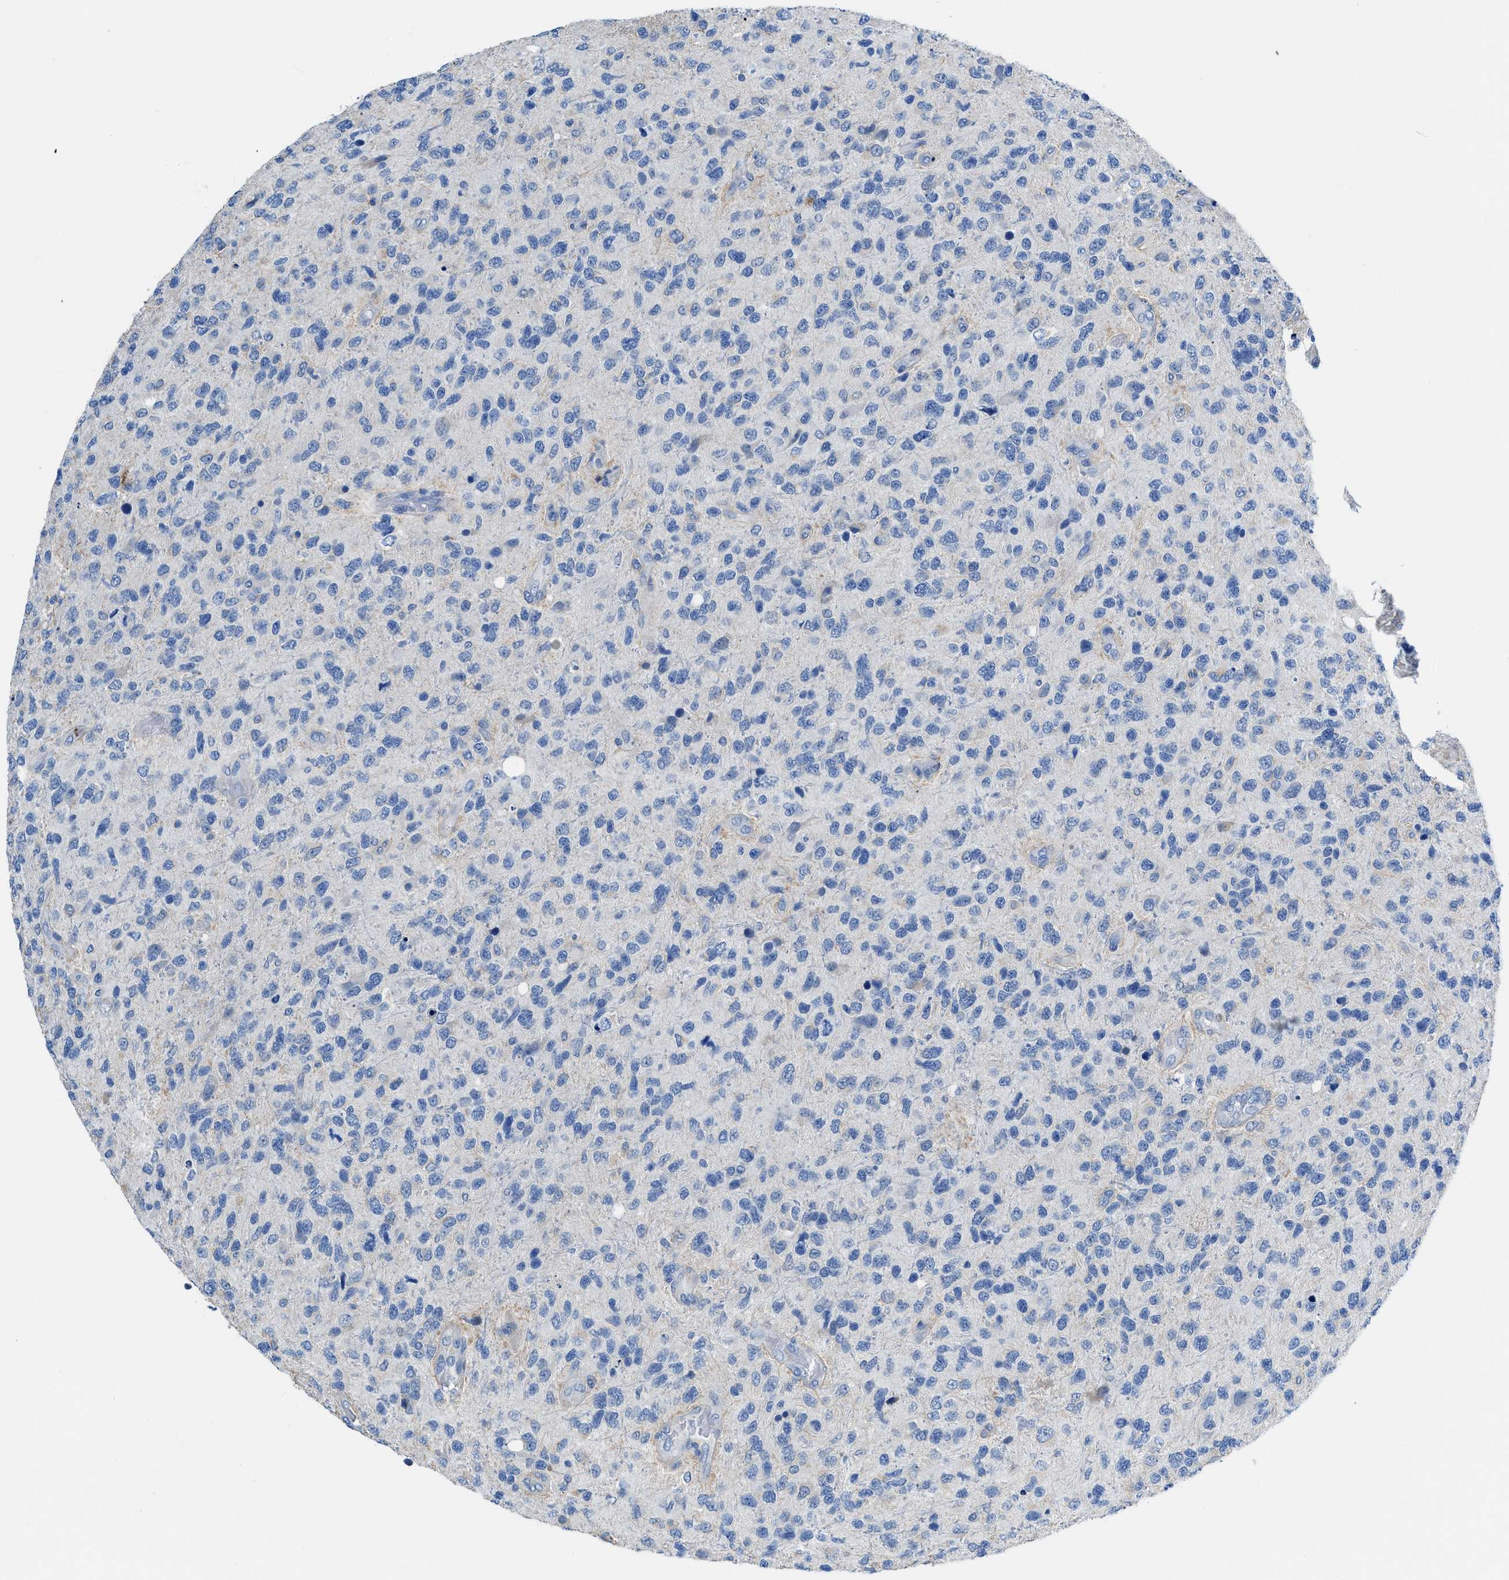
{"staining": {"intensity": "negative", "quantity": "none", "location": "none"}, "tissue": "glioma", "cell_type": "Tumor cells", "image_type": "cancer", "snomed": [{"axis": "morphology", "description": "Glioma, malignant, High grade"}, {"axis": "topography", "description": "Brain"}], "caption": "IHC micrograph of human glioma stained for a protein (brown), which shows no expression in tumor cells.", "gene": "SLC10A6", "patient": {"sex": "female", "age": 58}}